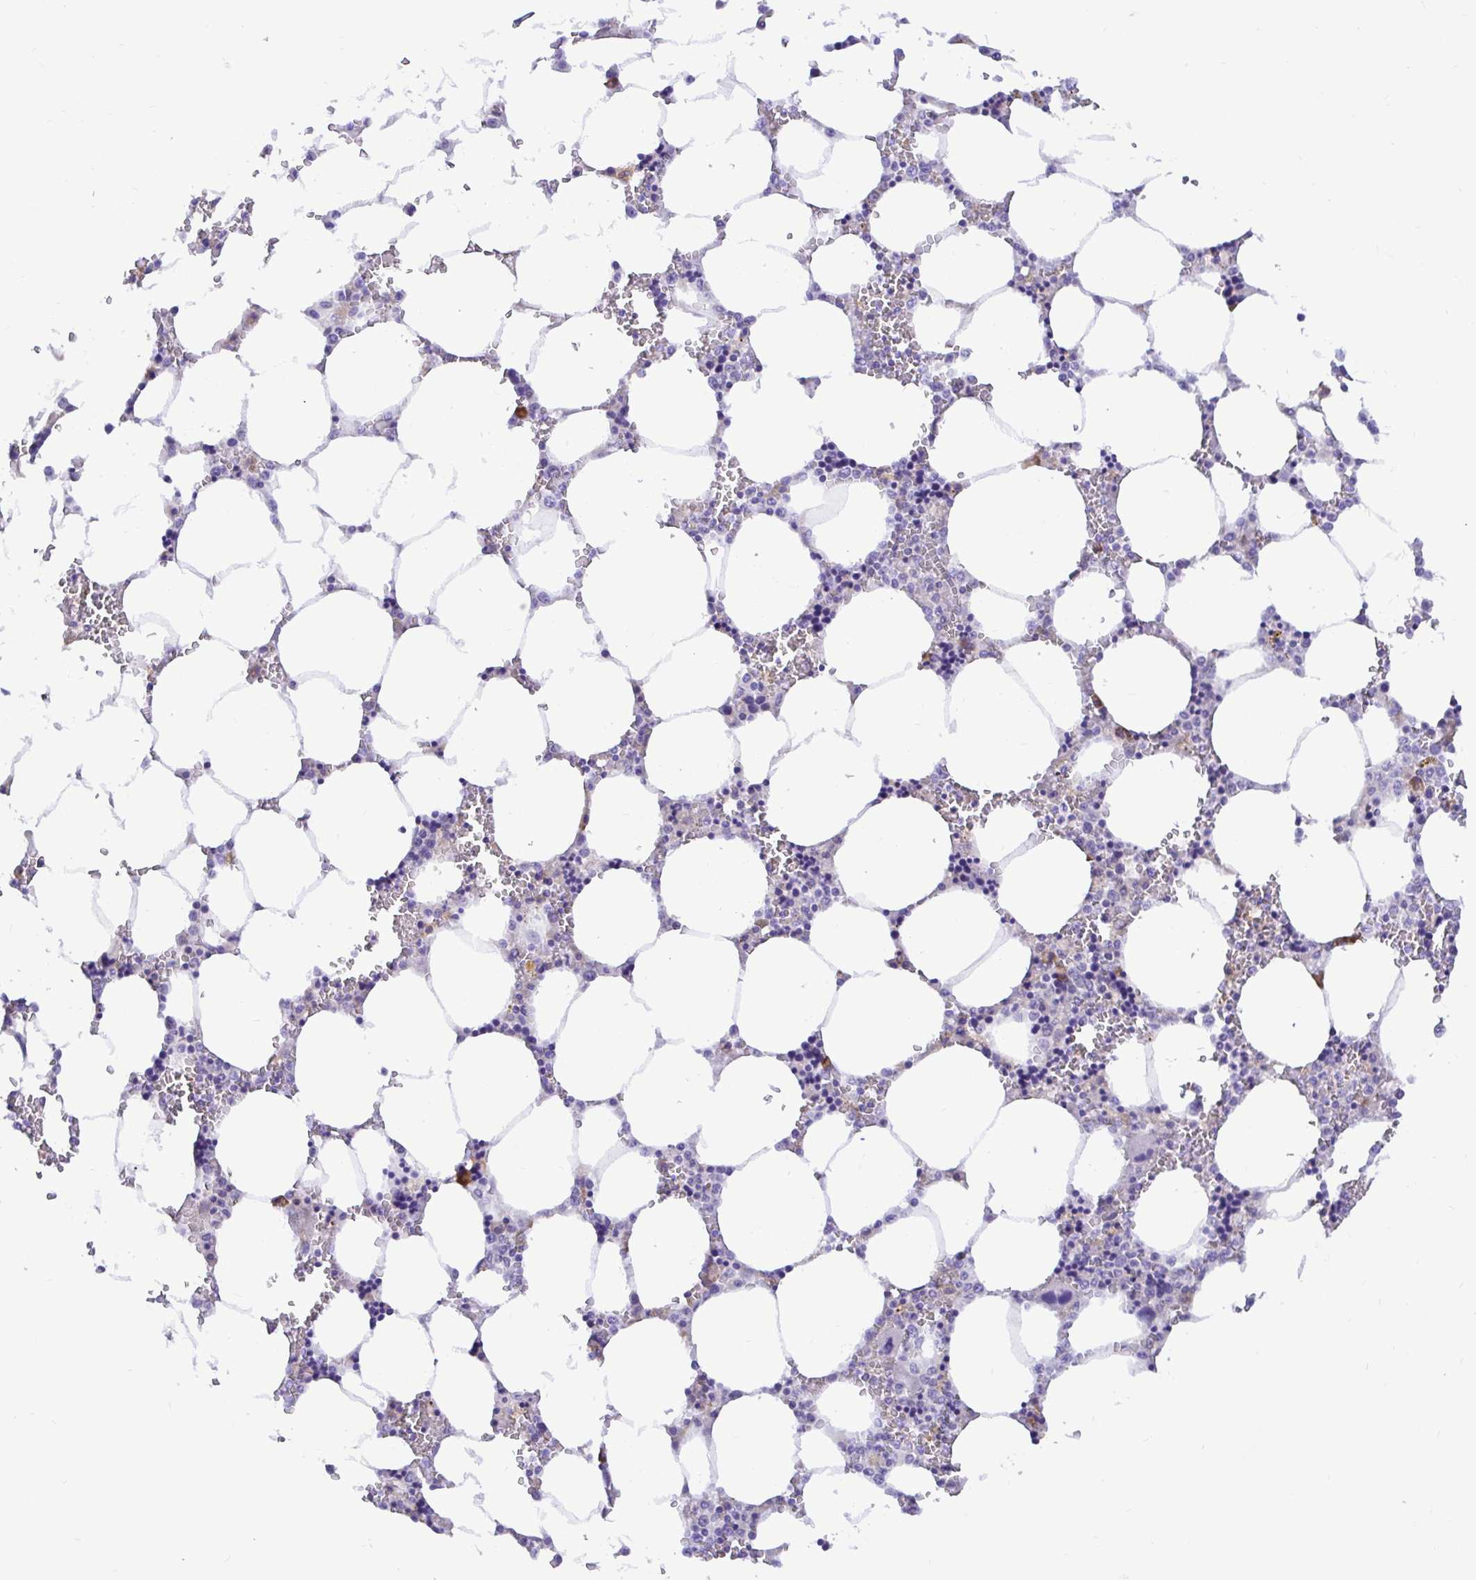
{"staining": {"intensity": "negative", "quantity": "none", "location": "none"}, "tissue": "bone marrow", "cell_type": "Hematopoietic cells", "image_type": "normal", "snomed": [{"axis": "morphology", "description": "Normal tissue, NOS"}, {"axis": "topography", "description": "Bone marrow"}], "caption": "Immunohistochemistry (IHC) histopathology image of benign bone marrow: bone marrow stained with DAB (3,3'-diaminobenzidine) exhibits no significant protein expression in hematopoietic cells.", "gene": "BACE2", "patient": {"sex": "male", "age": 64}}